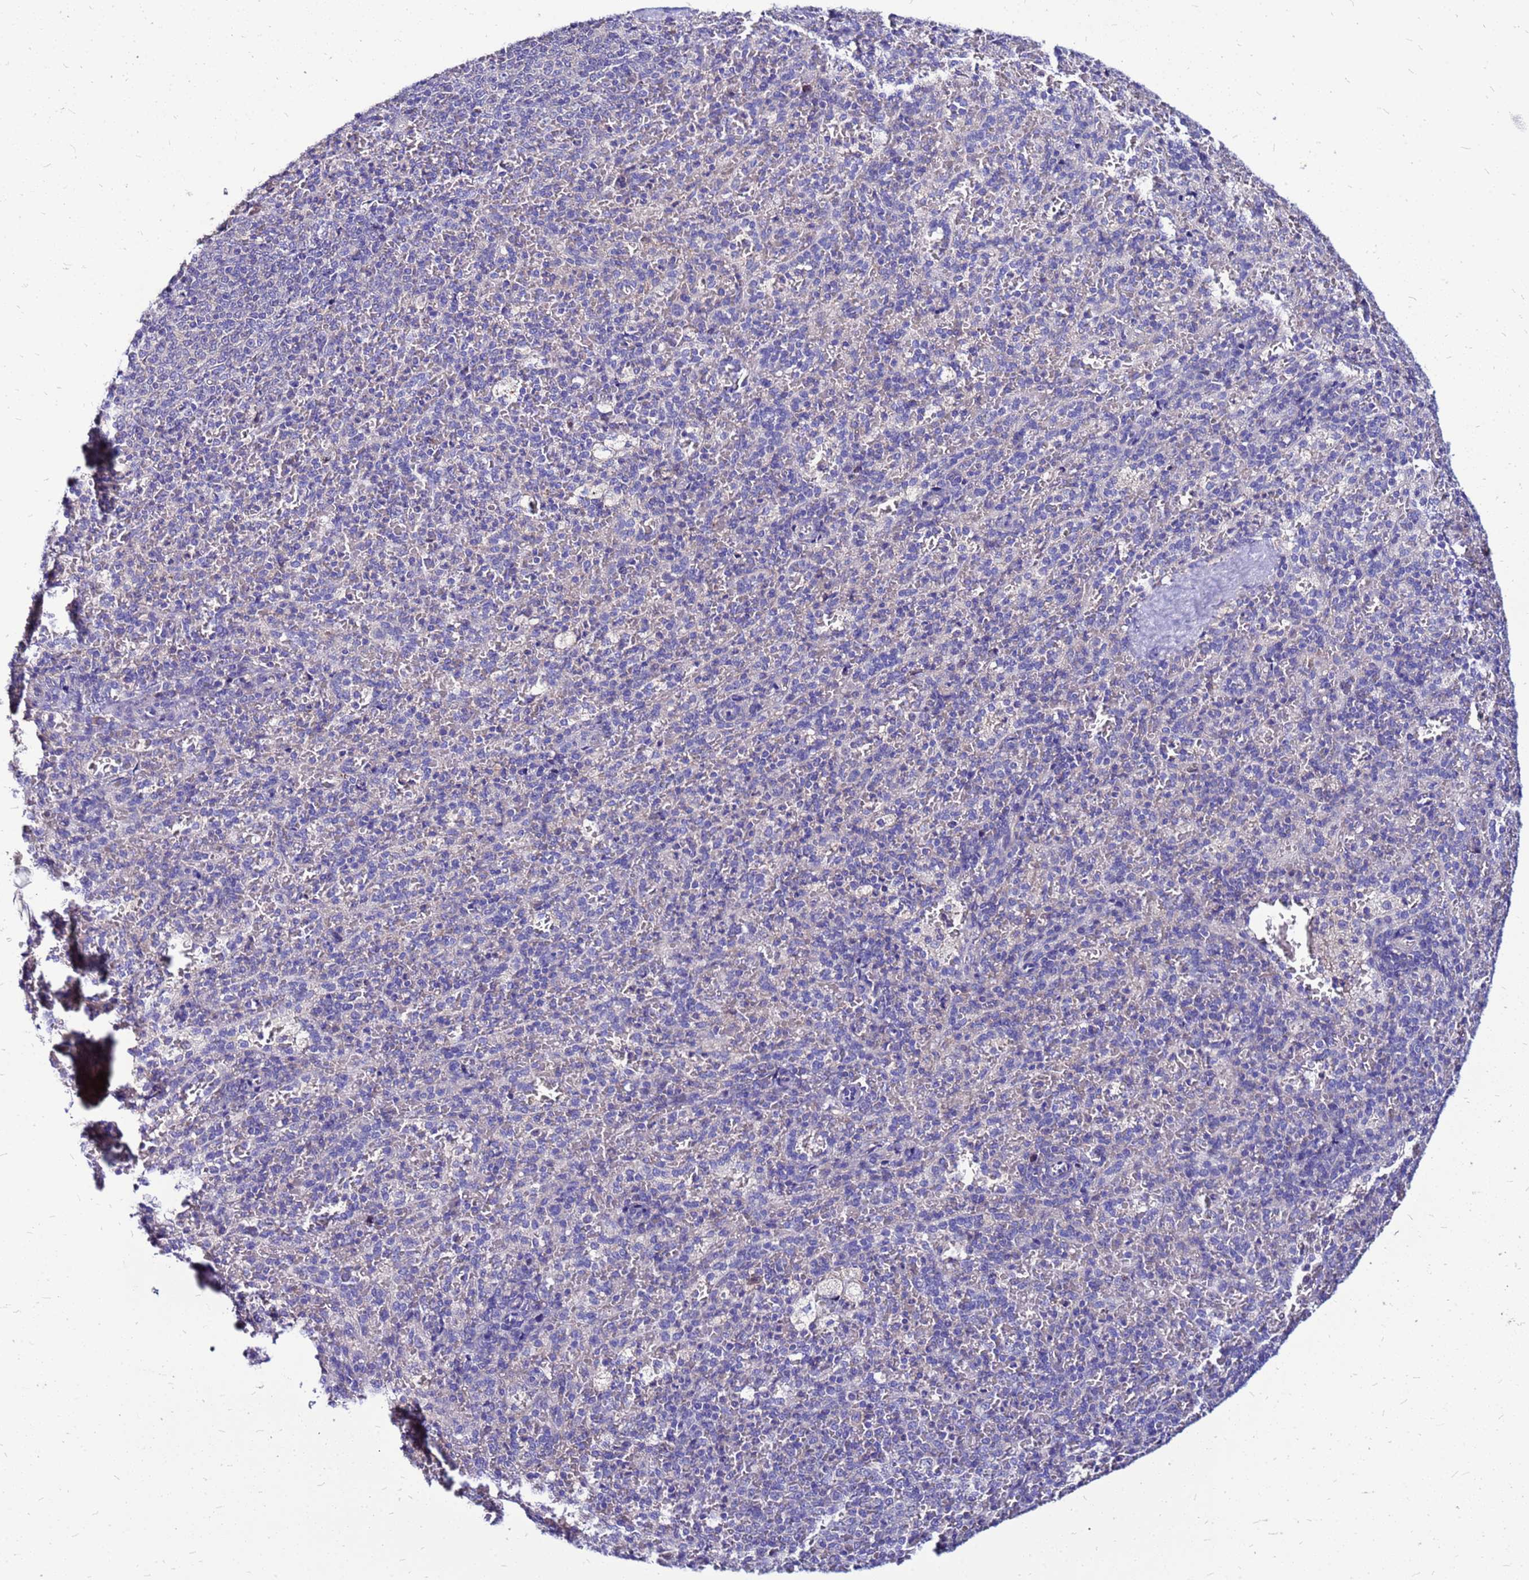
{"staining": {"intensity": "negative", "quantity": "none", "location": "none"}, "tissue": "spleen", "cell_type": "Cells in red pulp", "image_type": "normal", "snomed": [{"axis": "morphology", "description": "Normal tissue, NOS"}, {"axis": "topography", "description": "Spleen"}], "caption": "Immunohistochemistry of normal human spleen shows no positivity in cells in red pulp. (DAB (3,3'-diaminobenzidine) IHC visualized using brightfield microscopy, high magnification).", "gene": "ARHGEF35", "patient": {"sex": "female", "age": 21}}